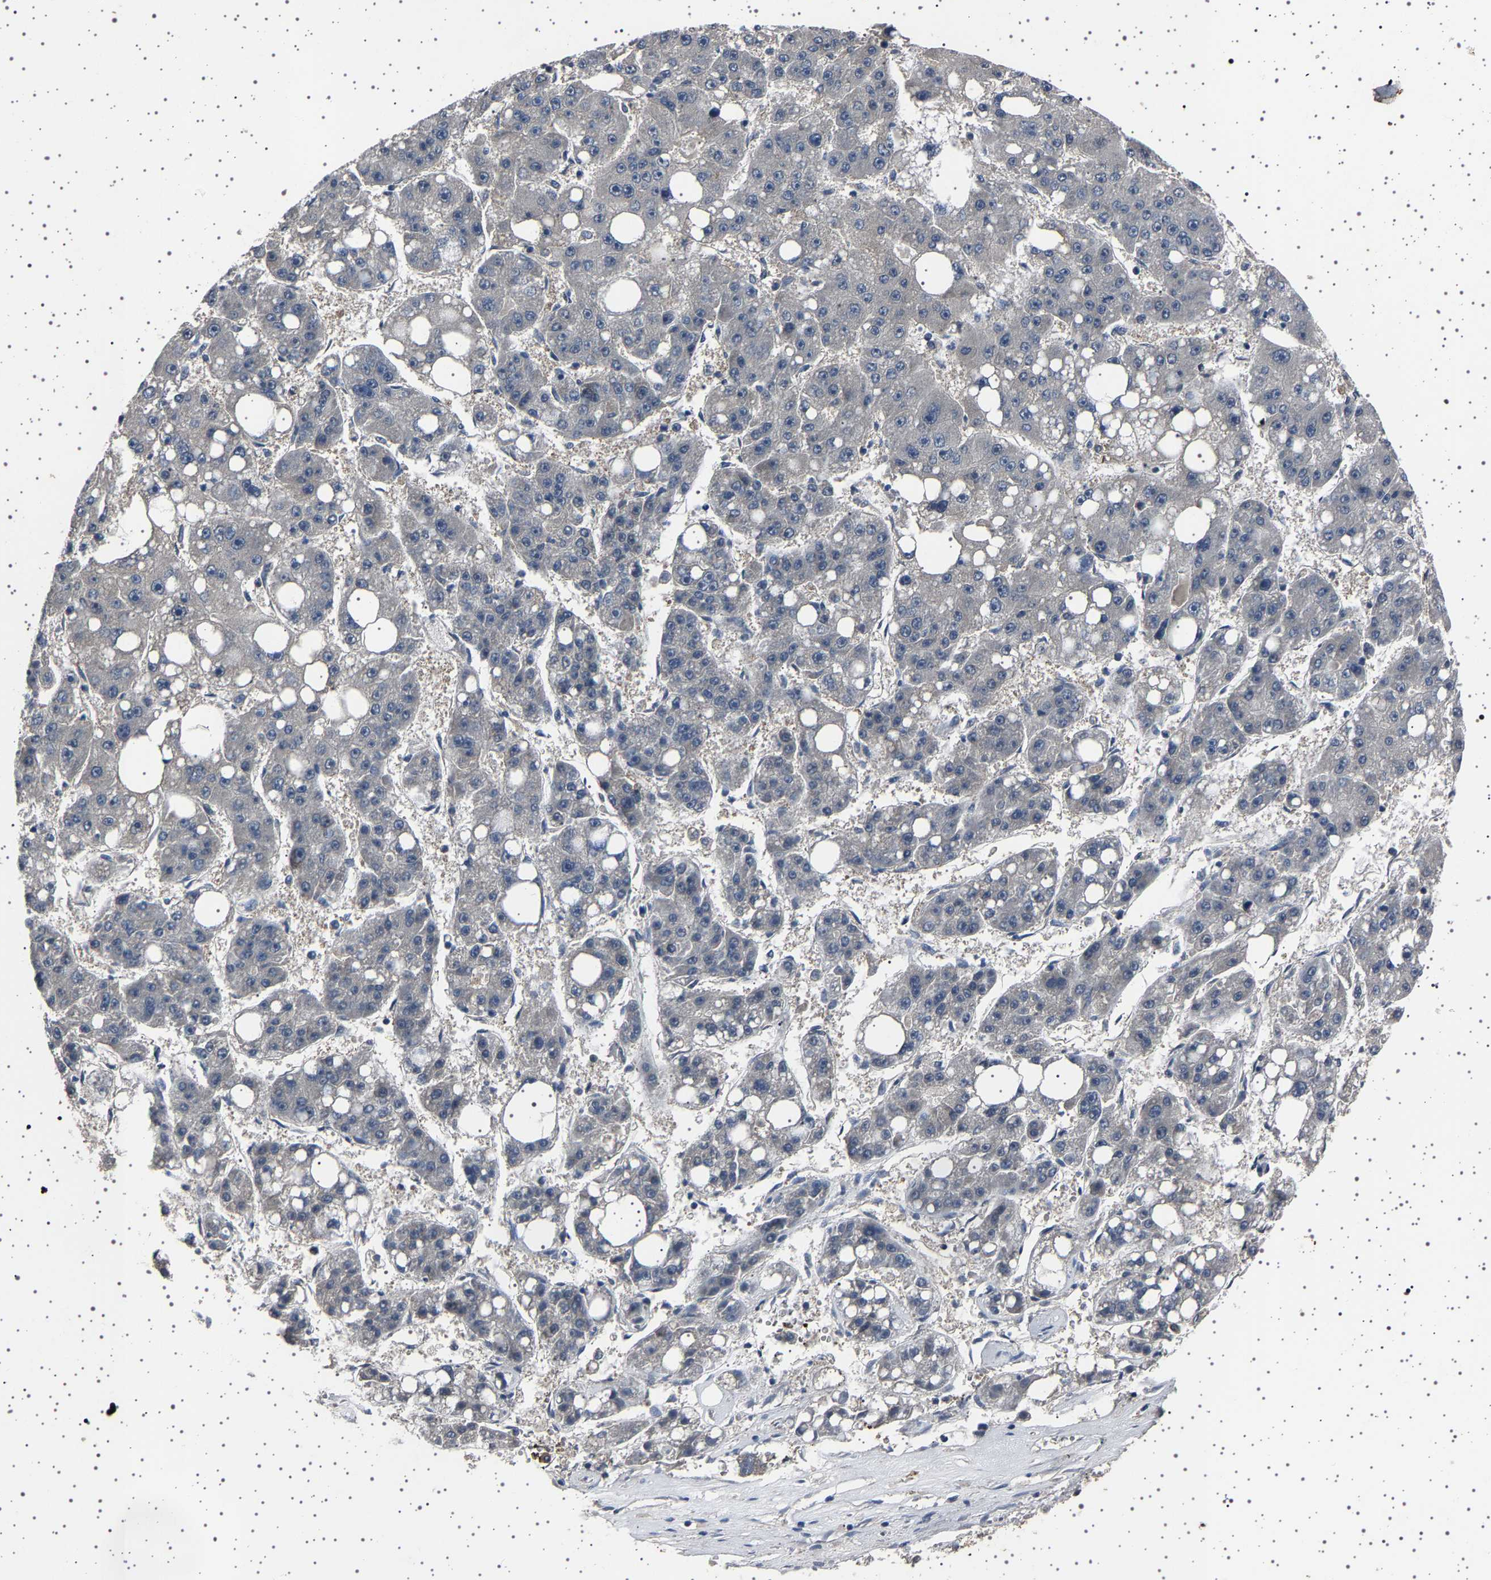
{"staining": {"intensity": "negative", "quantity": "none", "location": "none"}, "tissue": "liver cancer", "cell_type": "Tumor cells", "image_type": "cancer", "snomed": [{"axis": "morphology", "description": "Carcinoma, Hepatocellular, NOS"}, {"axis": "topography", "description": "Liver"}], "caption": "Tumor cells are negative for brown protein staining in liver hepatocellular carcinoma.", "gene": "NCKAP1", "patient": {"sex": "female", "age": 61}}